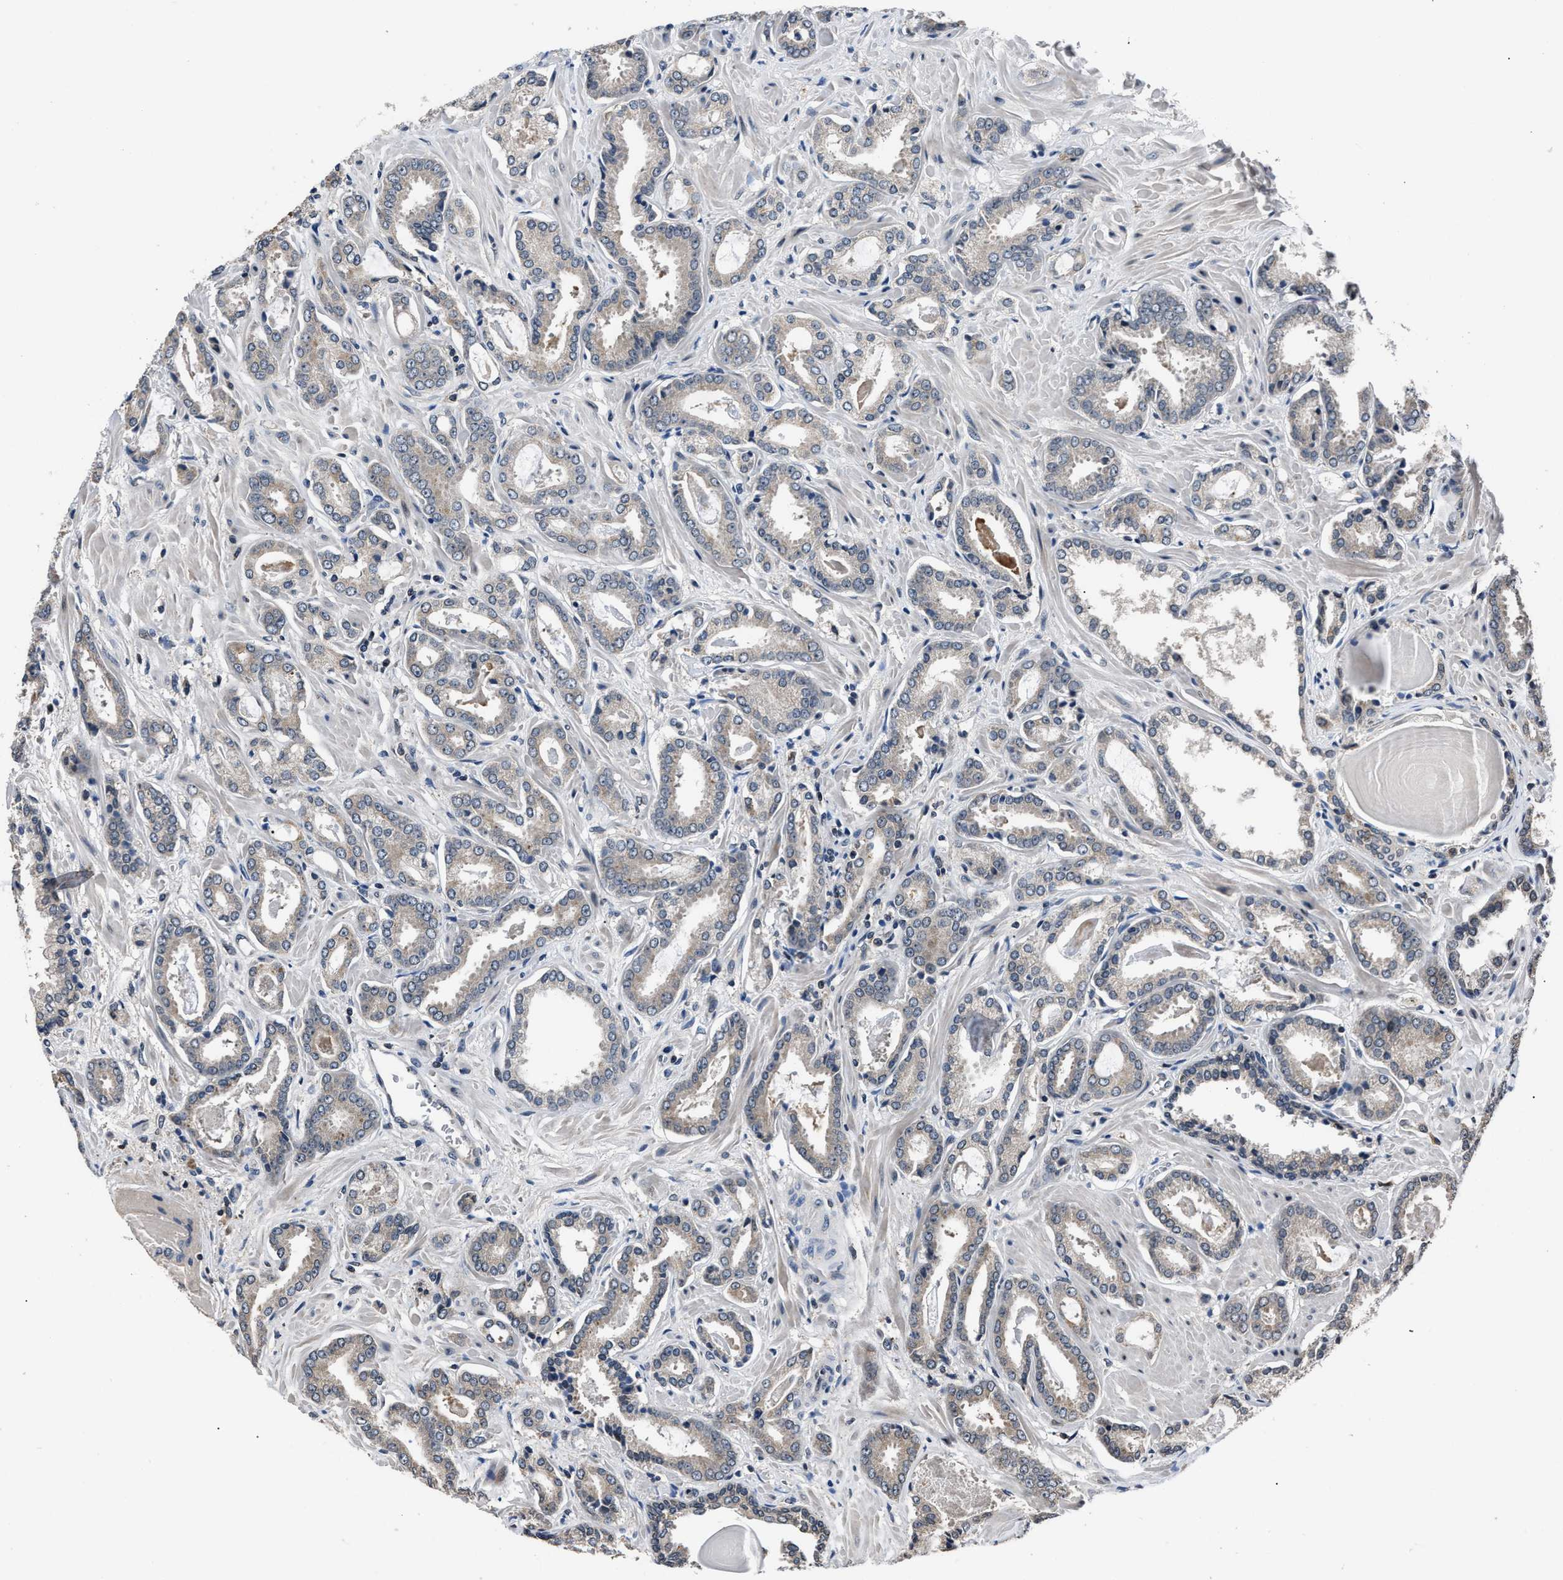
{"staining": {"intensity": "weak", "quantity": "<25%", "location": "cytoplasmic/membranous"}, "tissue": "prostate cancer", "cell_type": "Tumor cells", "image_type": "cancer", "snomed": [{"axis": "morphology", "description": "Adenocarcinoma, Low grade"}, {"axis": "topography", "description": "Prostate"}], "caption": "Immunohistochemical staining of prostate cancer demonstrates no significant positivity in tumor cells.", "gene": "TNRC18", "patient": {"sex": "male", "age": 53}}